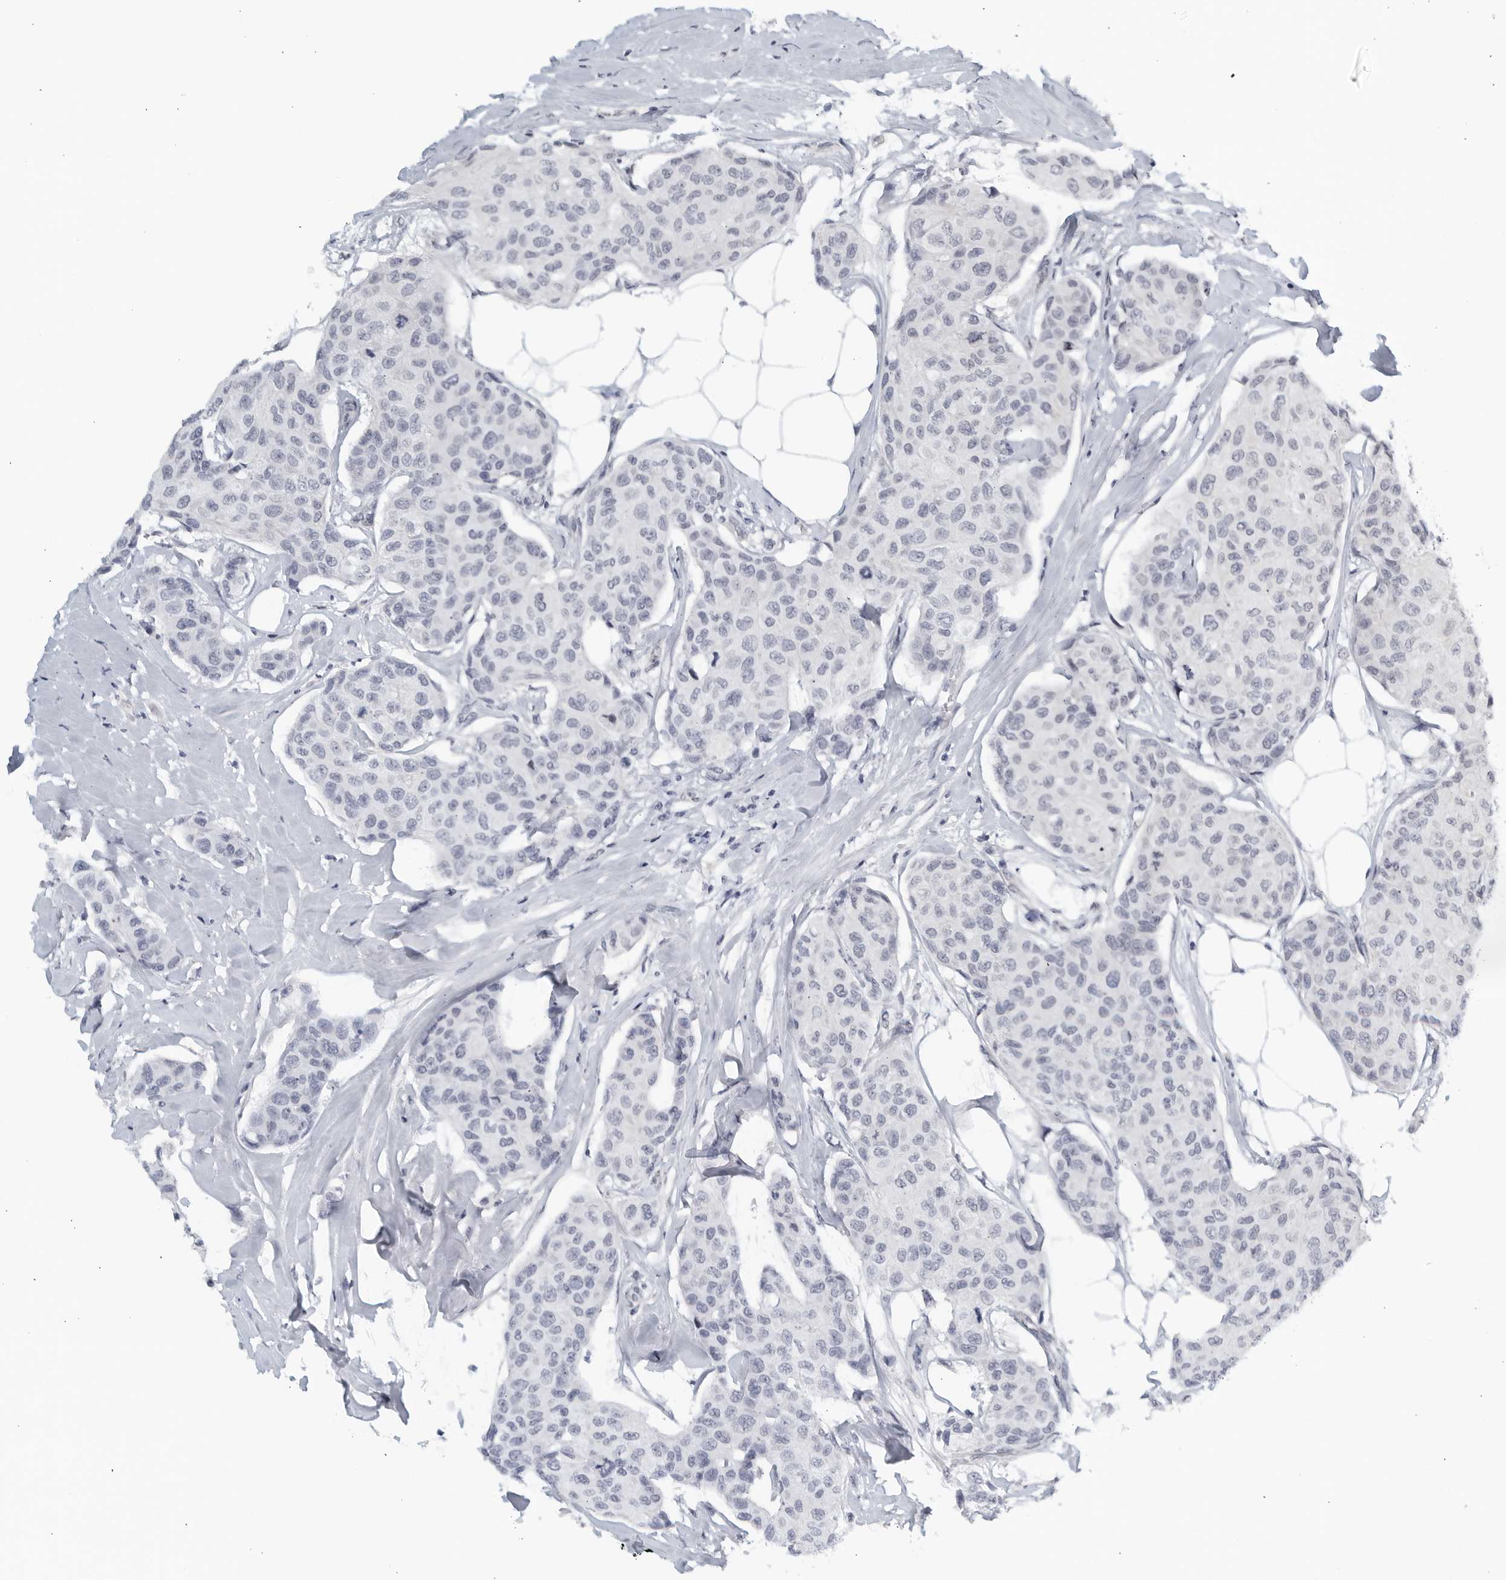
{"staining": {"intensity": "negative", "quantity": "none", "location": "none"}, "tissue": "breast cancer", "cell_type": "Tumor cells", "image_type": "cancer", "snomed": [{"axis": "morphology", "description": "Duct carcinoma"}, {"axis": "topography", "description": "Breast"}], "caption": "Image shows no protein staining in tumor cells of breast cancer tissue.", "gene": "KLK7", "patient": {"sex": "female", "age": 80}}